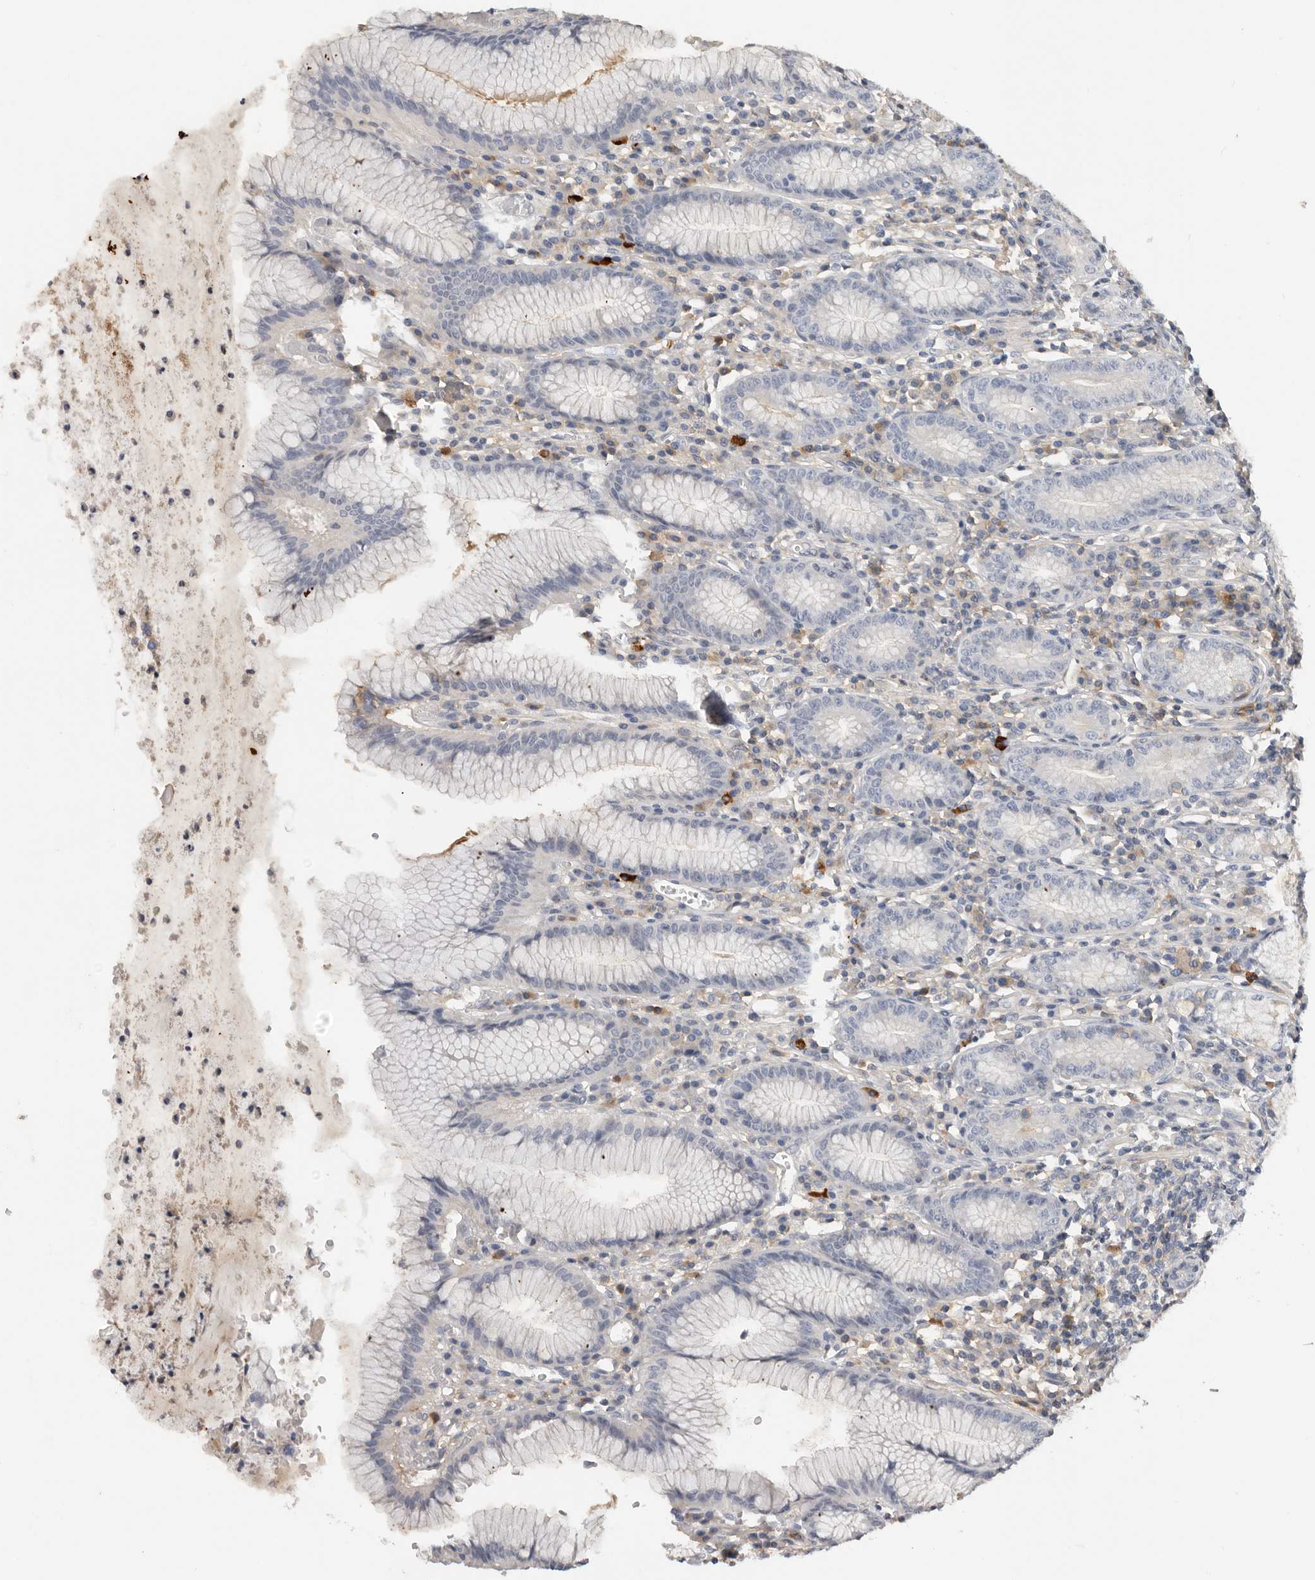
{"staining": {"intensity": "negative", "quantity": "none", "location": "none"}, "tissue": "stomach", "cell_type": "Glandular cells", "image_type": "normal", "snomed": [{"axis": "morphology", "description": "Normal tissue, NOS"}, {"axis": "topography", "description": "Stomach"}], "caption": "Immunohistochemistry (IHC) of normal stomach shows no expression in glandular cells.", "gene": "WDTC1", "patient": {"sex": "male", "age": 55}}